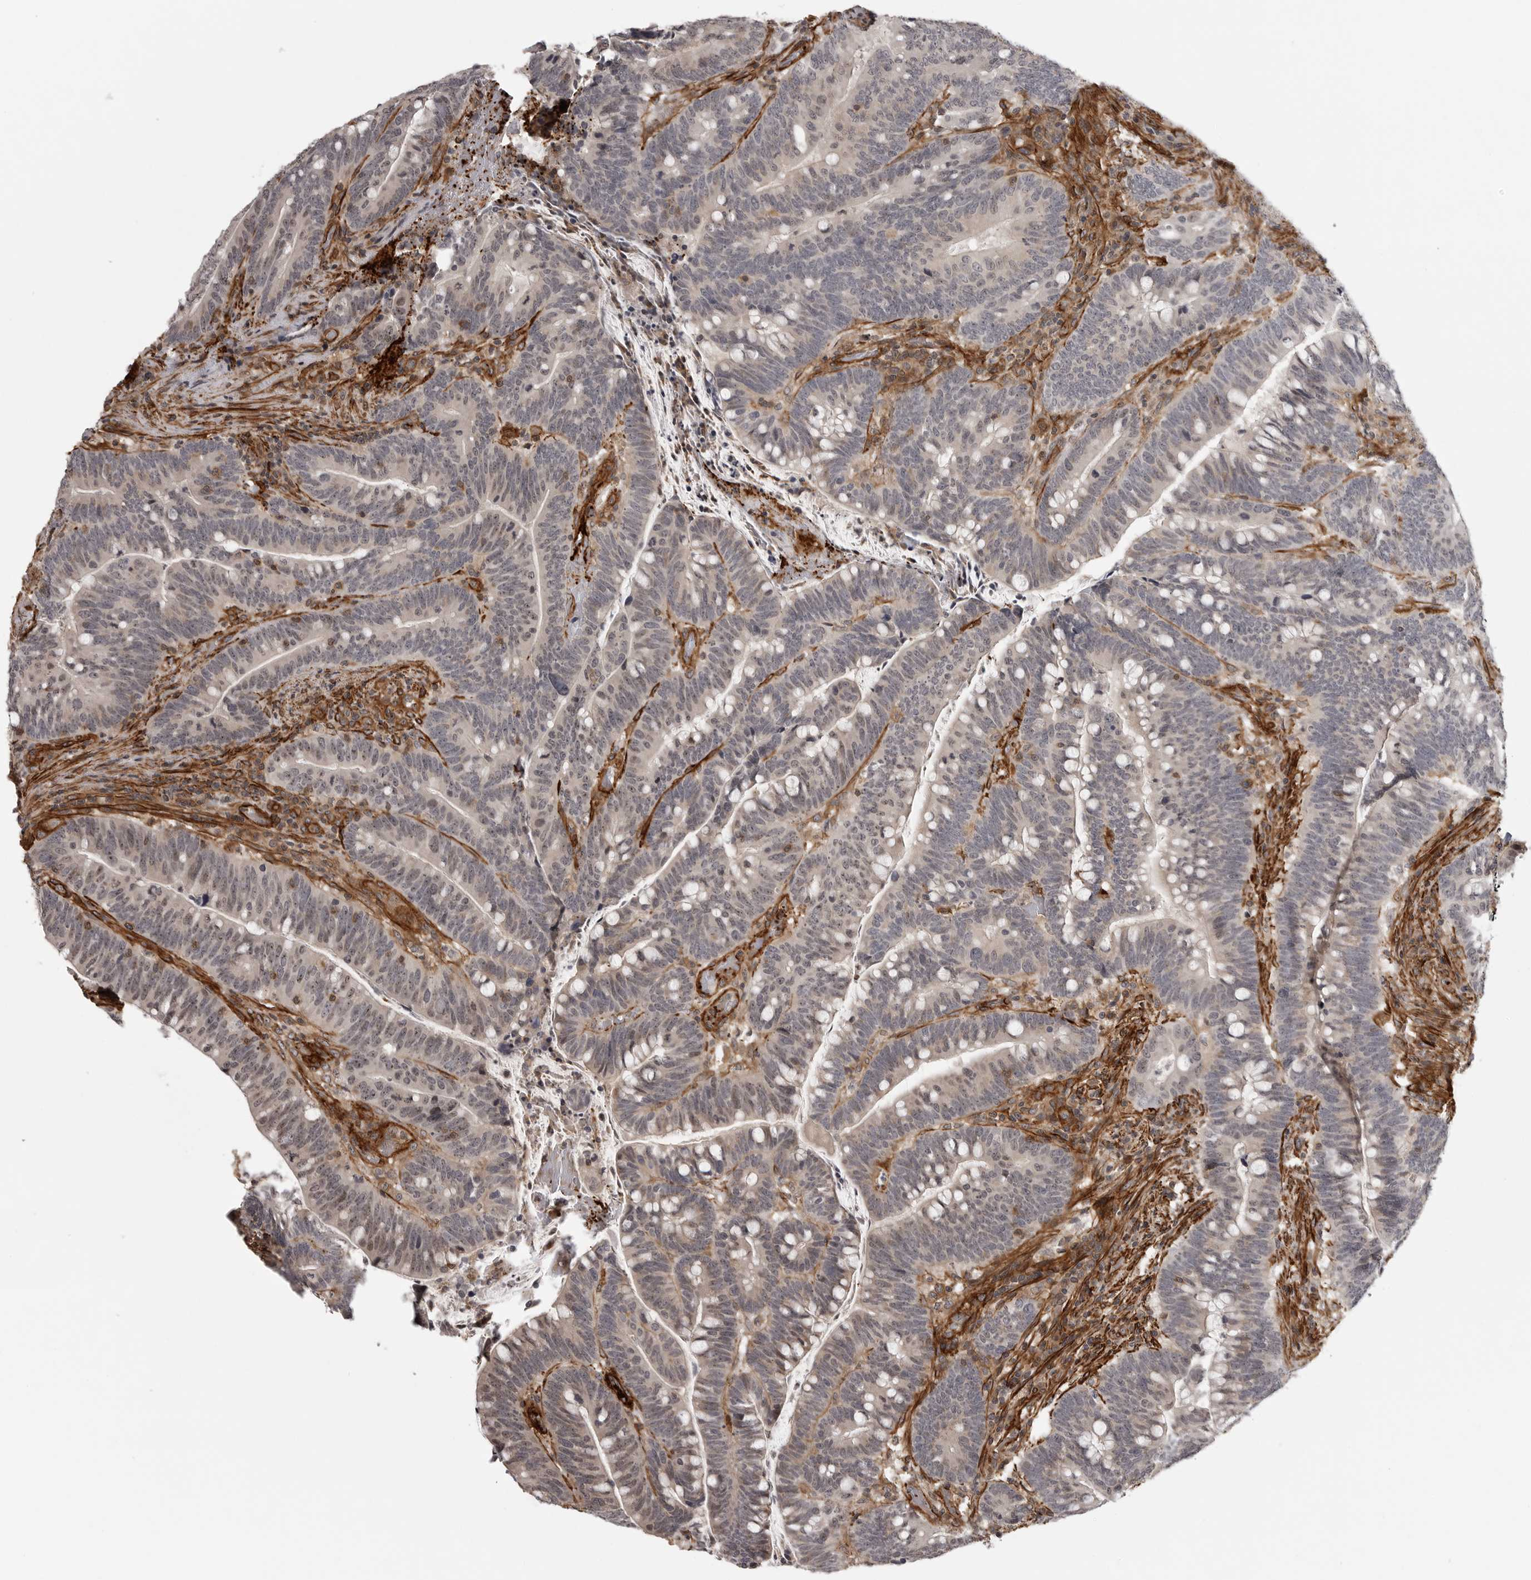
{"staining": {"intensity": "weak", "quantity": "<25%", "location": "nuclear"}, "tissue": "colorectal cancer", "cell_type": "Tumor cells", "image_type": "cancer", "snomed": [{"axis": "morphology", "description": "Adenocarcinoma, NOS"}, {"axis": "topography", "description": "Colon"}], "caption": "Protein analysis of colorectal cancer demonstrates no significant staining in tumor cells.", "gene": "TUT4", "patient": {"sex": "female", "age": 66}}